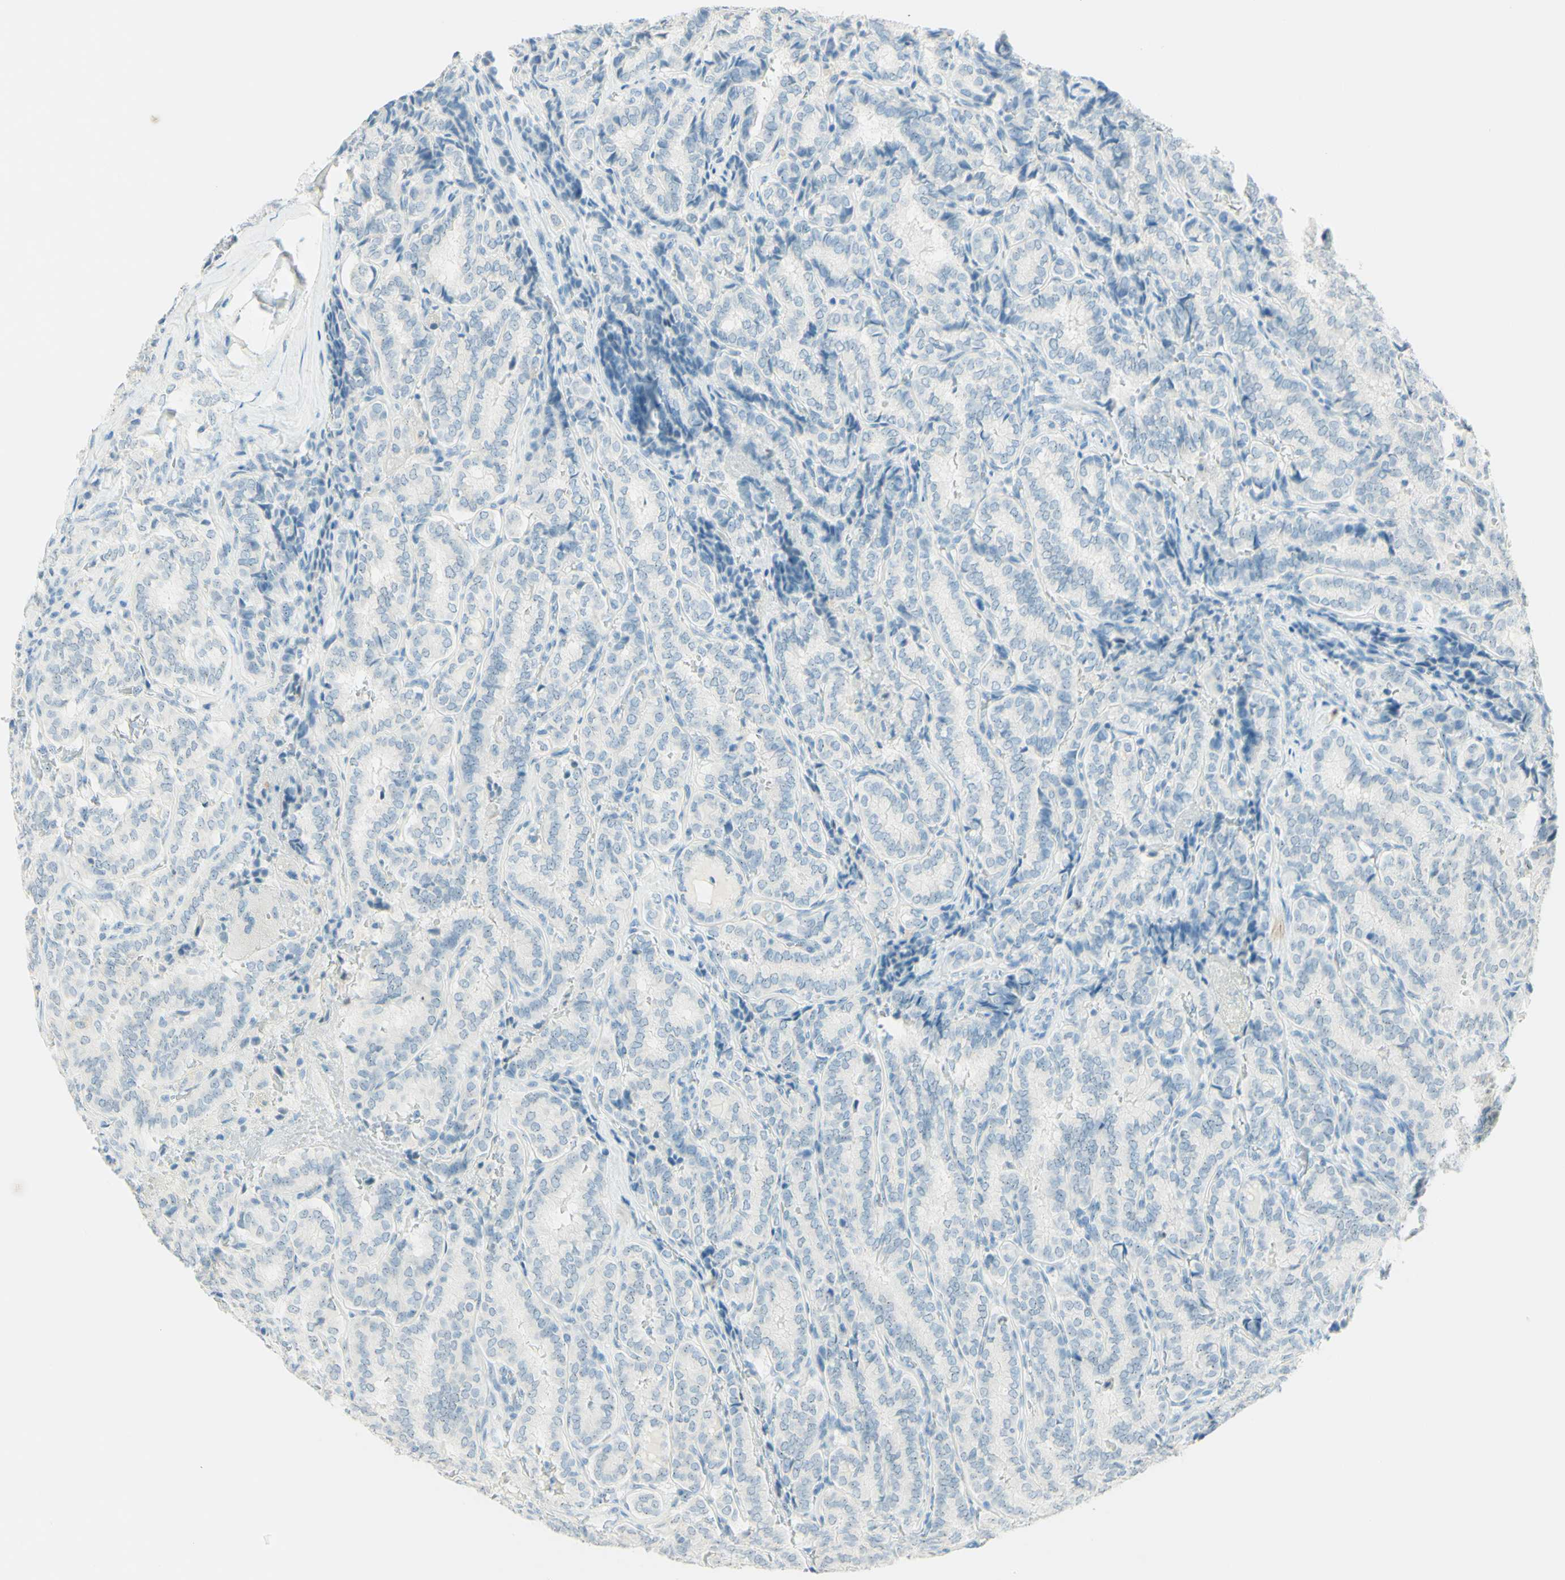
{"staining": {"intensity": "negative", "quantity": "none", "location": "none"}, "tissue": "thyroid cancer", "cell_type": "Tumor cells", "image_type": "cancer", "snomed": [{"axis": "morphology", "description": "Normal tissue, NOS"}, {"axis": "morphology", "description": "Papillary adenocarcinoma, NOS"}, {"axis": "topography", "description": "Thyroid gland"}], "caption": "A high-resolution image shows IHC staining of papillary adenocarcinoma (thyroid), which exhibits no significant staining in tumor cells.", "gene": "FMR1NB", "patient": {"sex": "female", "age": 30}}